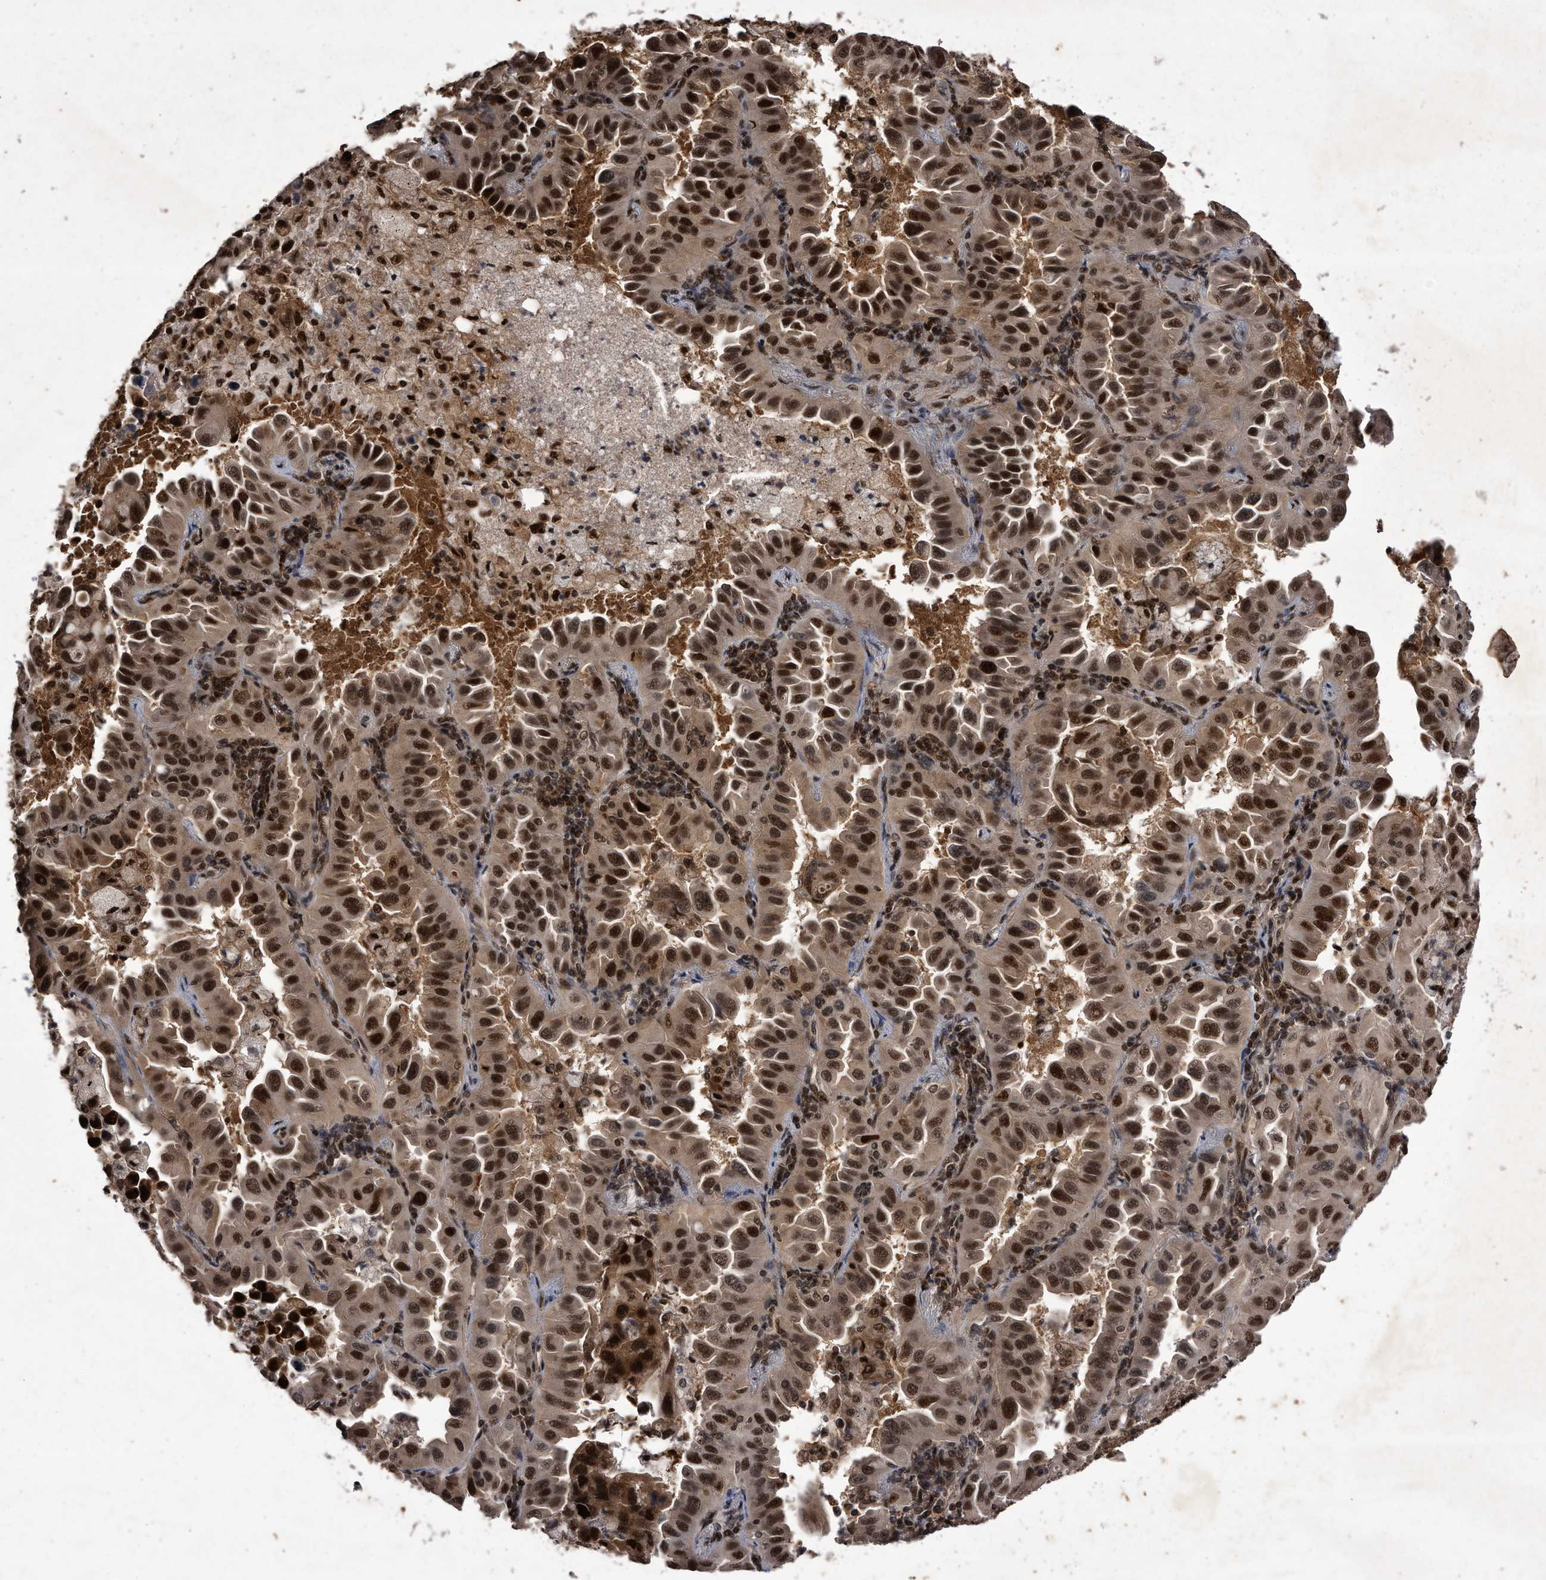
{"staining": {"intensity": "strong", "quantity": ">75%", "location": "cytoplasmic/membranous,nuclear"}, "tissue": "lung cancer", "cell_type": "Tumor cells", "image_type": "cancer", "snomed": [{"axis": "morphology", "description": "Adenocarcinoma, NOS"}, {"axis": "topography", "description": "Lung"}], "caption": "Adenocarcinoma (lung) stained with immunohistochemistry (IHC) demonstrates strong cytoplasmic/membranous and nuclear positivity in about >75% of tumor cells.", "gene": "RAD23B", "patient": {"sex": "male", "age": 64}}